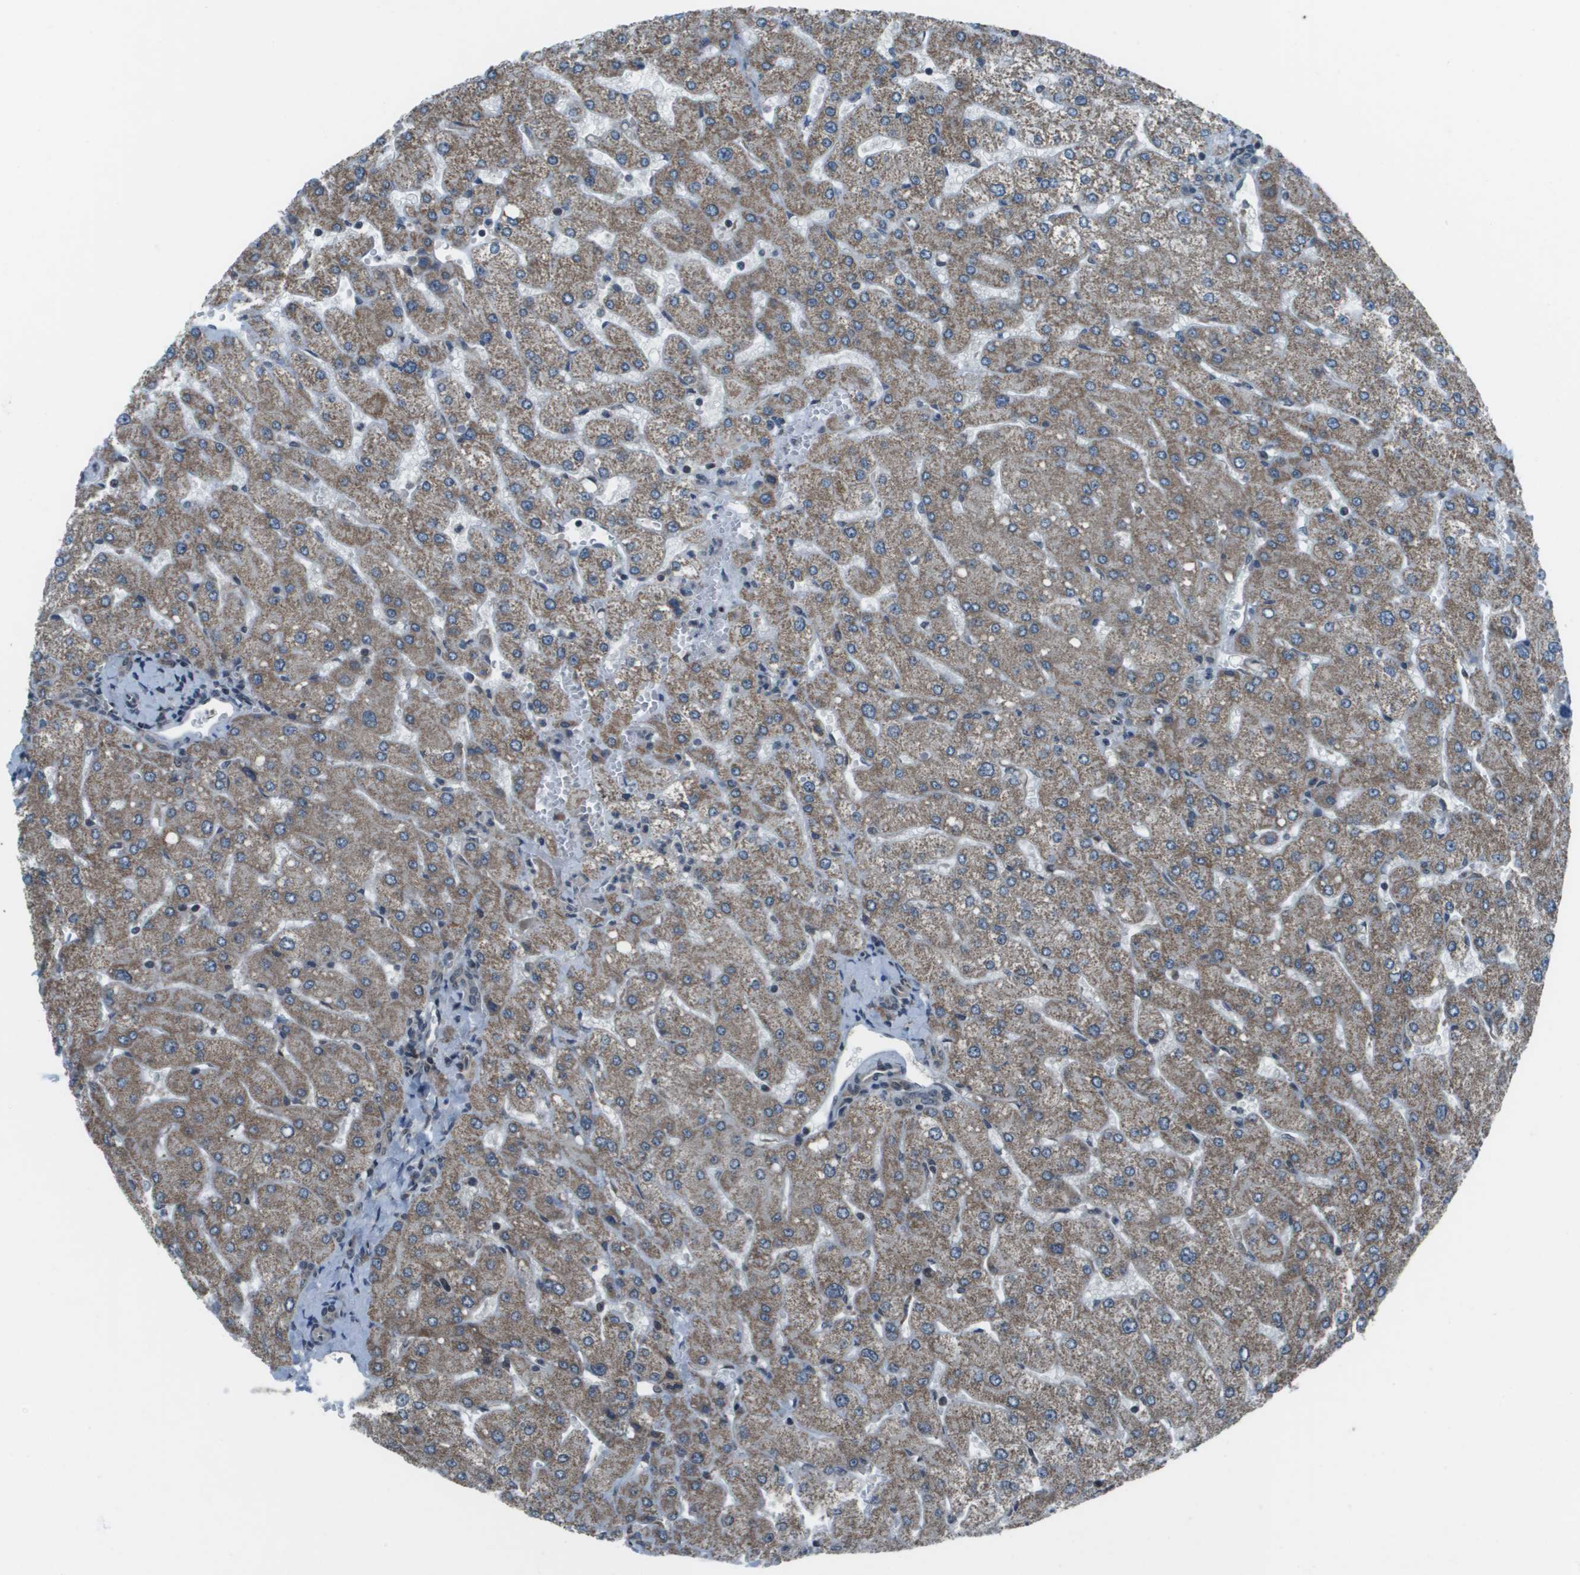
{"staining": {"intensity": "weak", "quantity": ">75%", "location": "cytoplasmic/membranous"}, "tissue": "liver", "cell_type": "Cholangiocytes", "image_type": "normal", "snomed": [{"axis": "morphology", "description": "Normal tissue, NOS"}, {"axis": "topography", "description": "Liver"}], "caption": "DAB immunohistochemical staining of unremarkable human liver reveals weak cytoplasmic/membranous protein staining in about >75% of cholangiocytes.", "gene": "PPFIA1", "patient": {"sex": "male", "age": 55}}